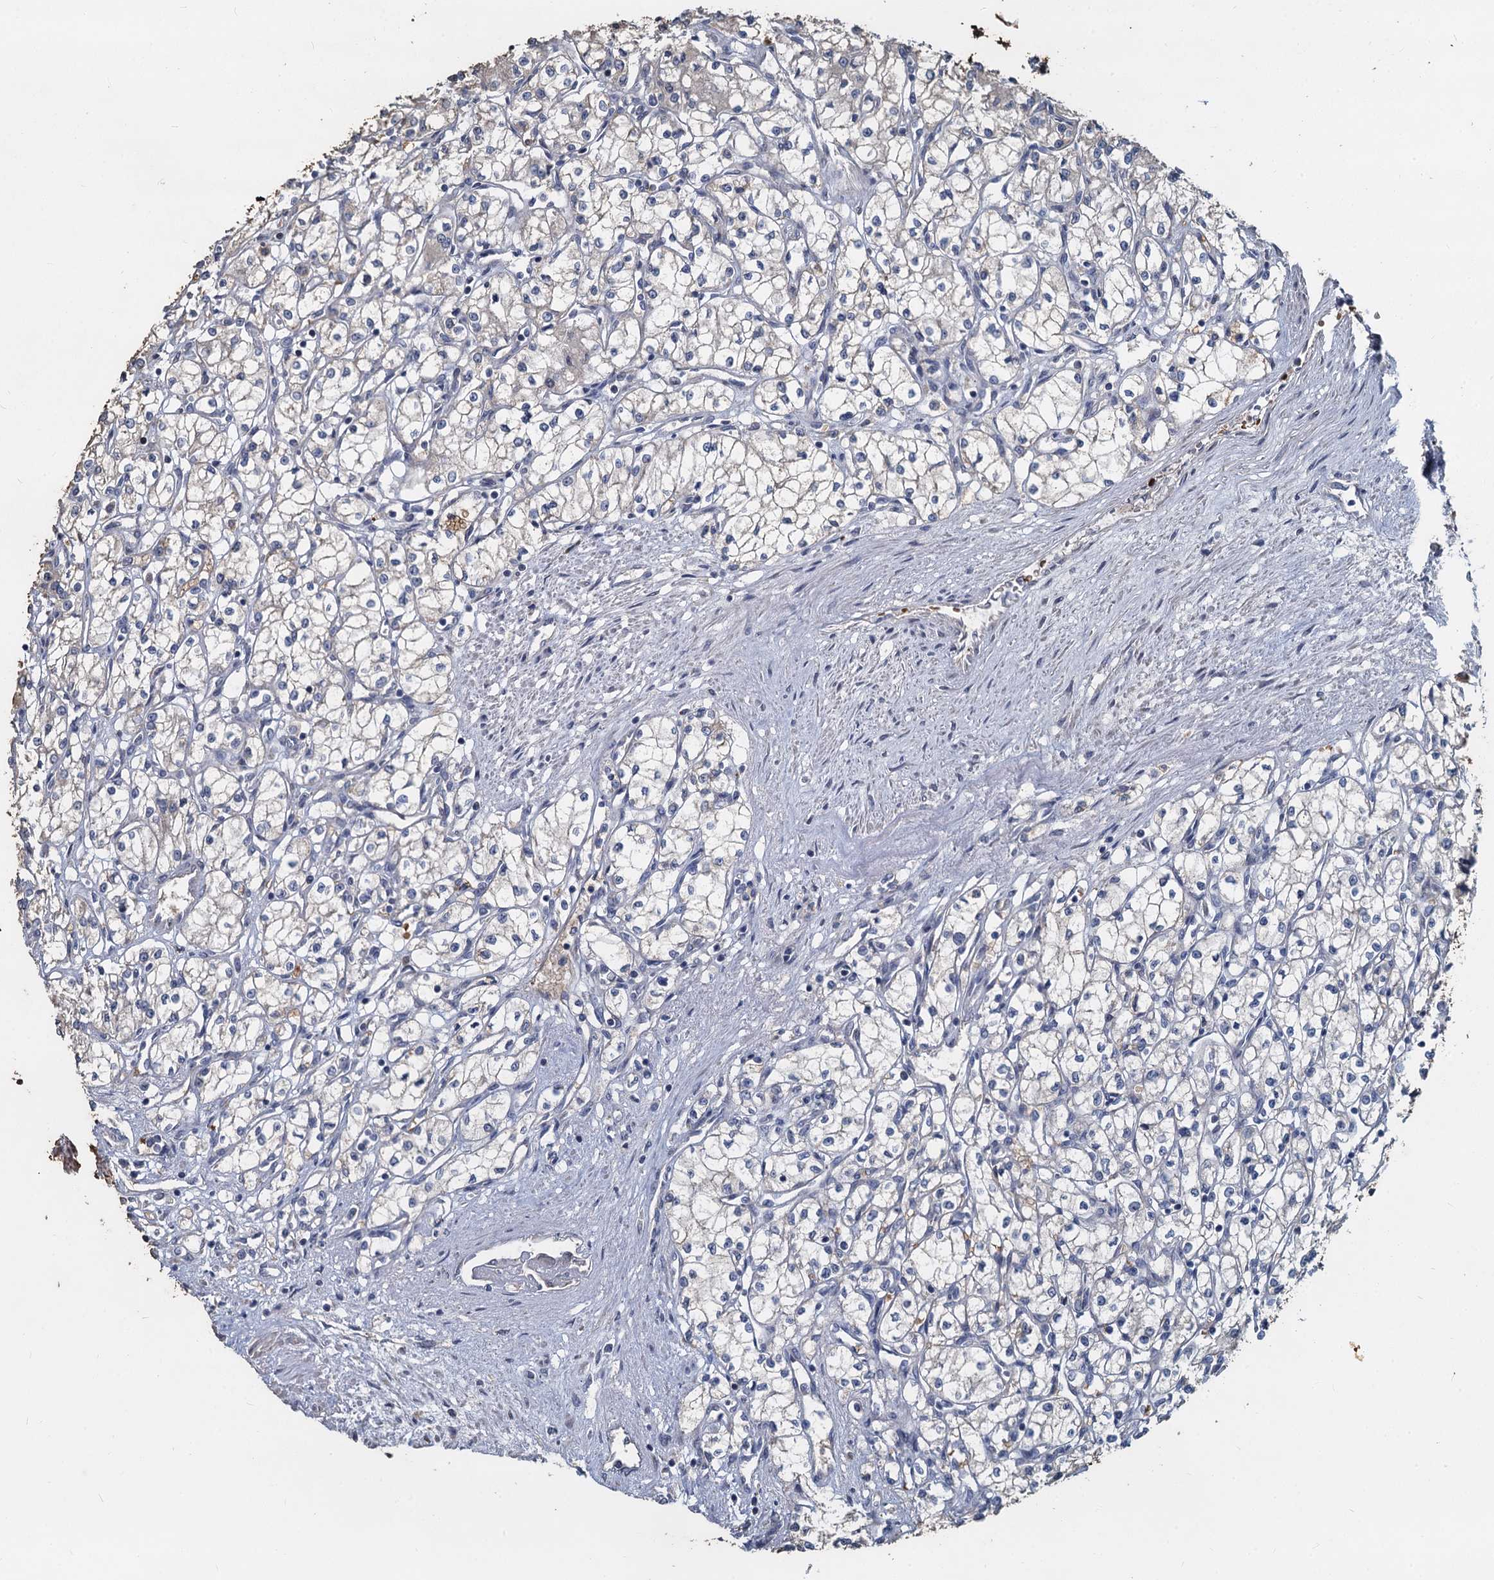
{"staining": {"intensity": "negative", "quantity": "none", "location": "none"}, "tissue": "renal cancer", "cell_type": "Tumor cells", "image_type": "cancer", "snomed": [{"axis": "morphology", "description": "Adenocarcinoma, NOS"}, {"axis": "topography", "description": "Kidney"}], "caption": "Immunohistochemical staining of human adenocarcinoma (renal) exhibits no significant expression in tumor cells.", "gene": "TCTN2", "patient": {"sex": "male", "age": 59}}